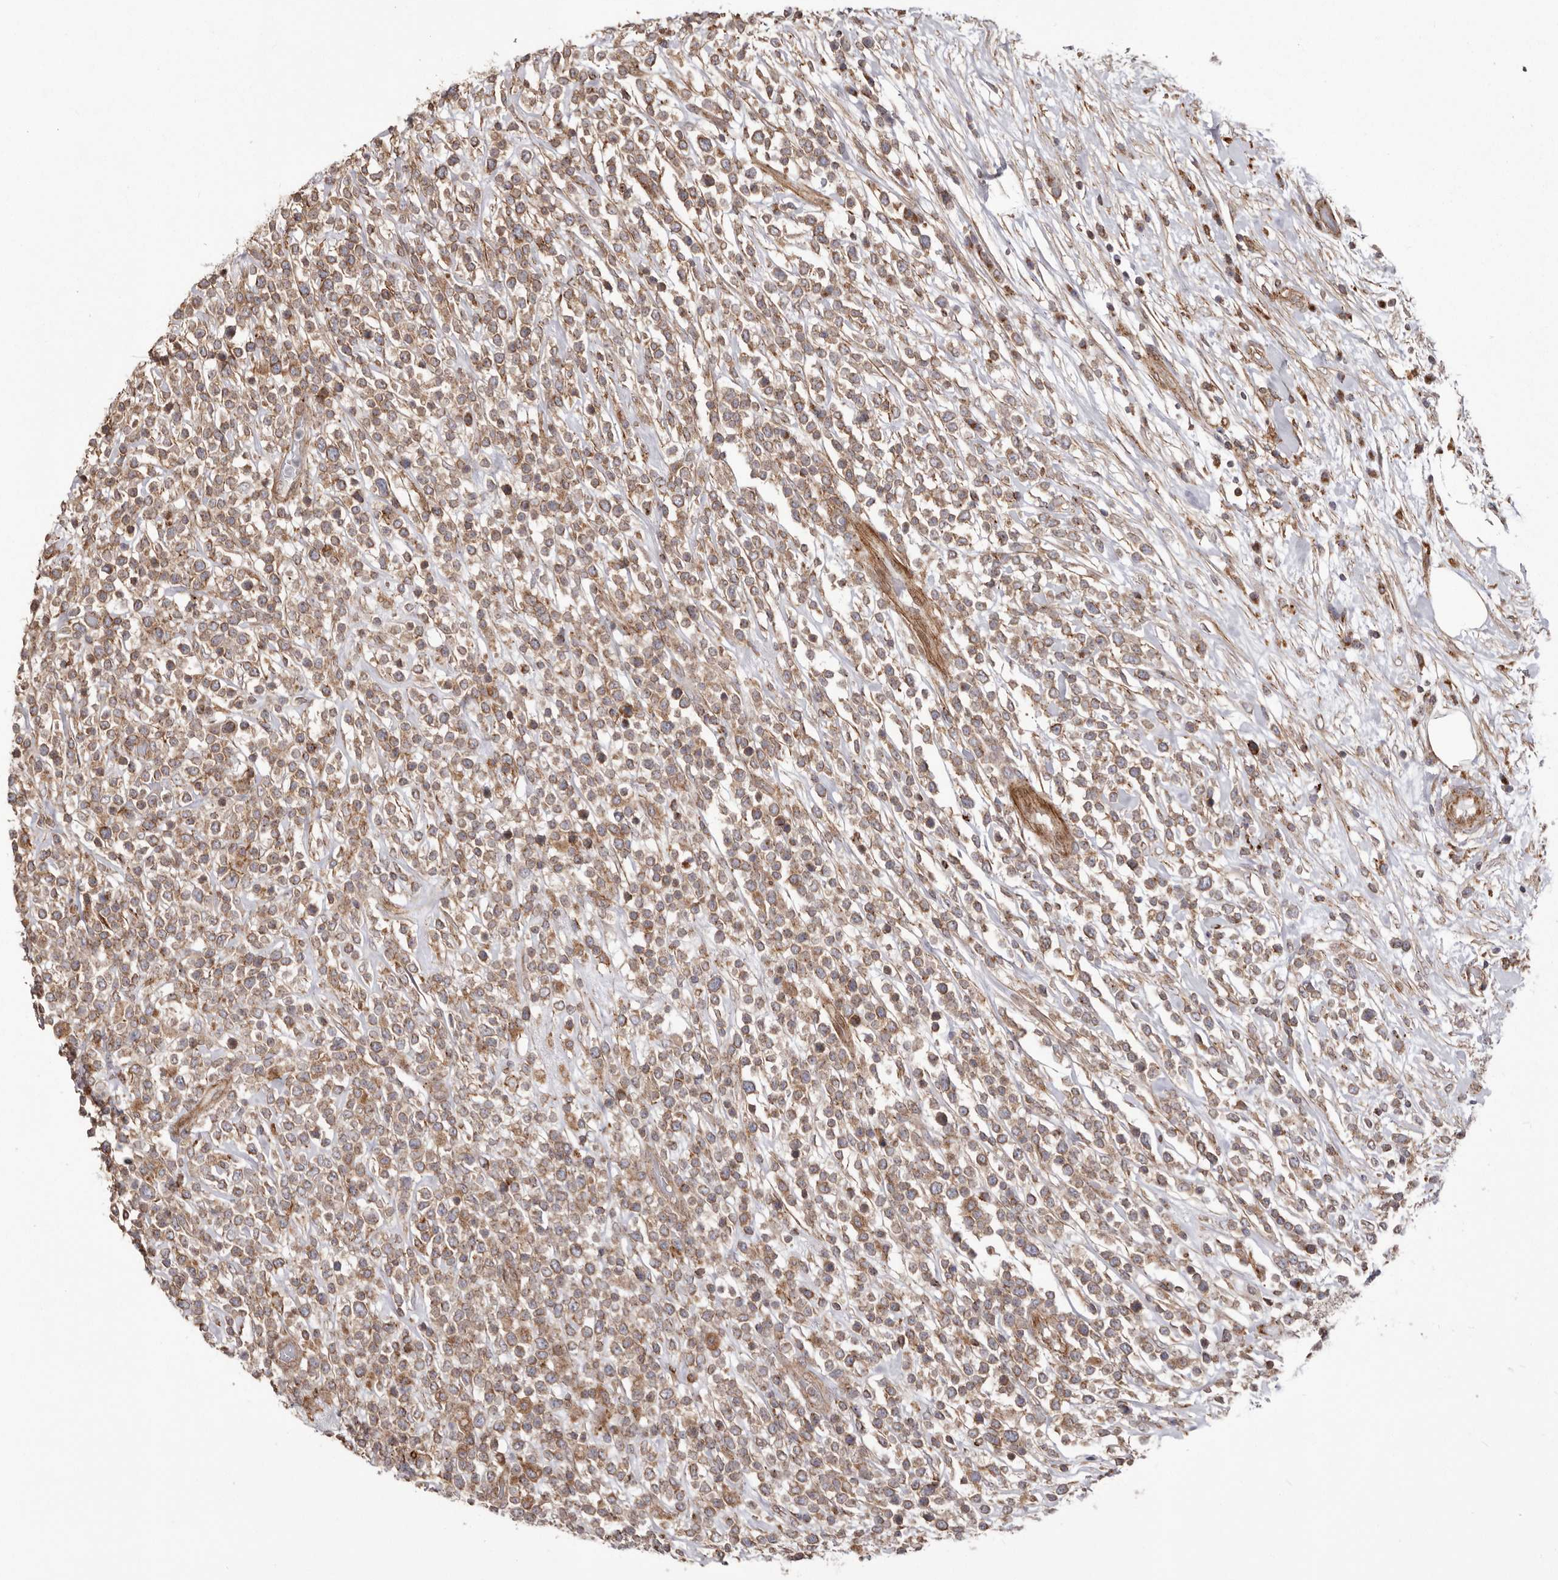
{"staining": {"intensity": "weak", "quantity": ">75%", "location": "cytoplasmic/membranous"}, "tissue": "lymphoma", "cell_type": "Tumor cells", "image_type": "cancer", "snomed": [{"axis": "morphology", "description": "Malignant lymphoma, non-Hodgkin's type, High grade"}, {"axis": "topography", "description": "Colon"}], "caption": "Protein positivity by immunohistochemistry (IHC) displays weak cytoplasmic/membranous staining in approximately >75% of tumor cells in malignant lymphoma, non-Hodgkin's type (high-grade).", "gene": "NUP43", "patient": {"sex": "female", "age": 53}}